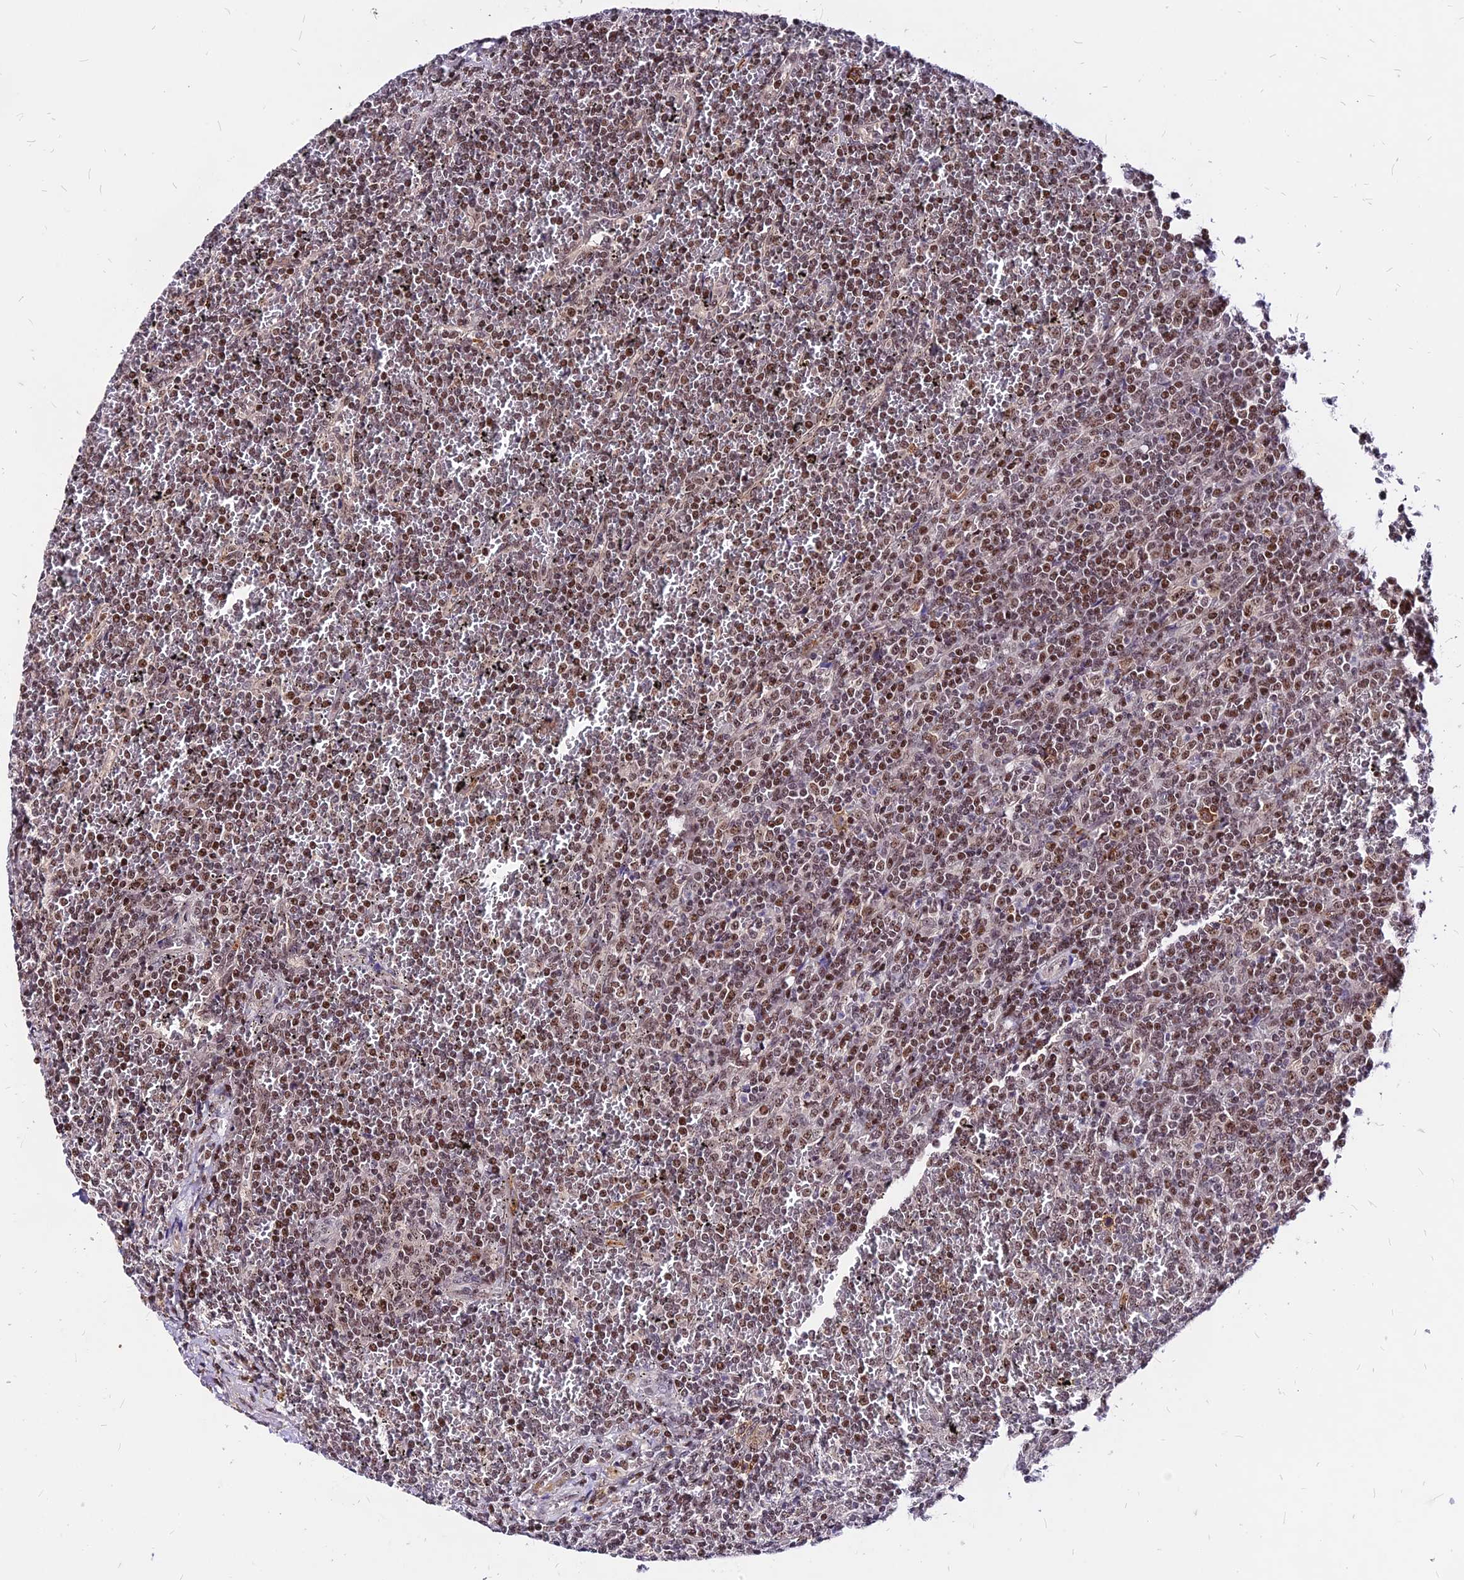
{"staining": {"intensity": "moderate", "quantity": ">75%", "location": "nuclear"}, "tissue": "lymphoma", "cell_type": "Tumor cells", "image_type": "cancer", "snomed": [{"axis": "morphology", "description": "Malignant lymphoma, non-Hodgkin's type, Low grade"}, {"axis": "topography", "description": "Spleen"}], "caption": "Human malignant lymphoma, non-Hodgkin's type (low-grade) stained for a protein (brown) demonstrates moderate nuclear positive expression in about >75% of tumor cells.", "gene": "DDX55", "patient": {"sex": "female", "age": 19}}